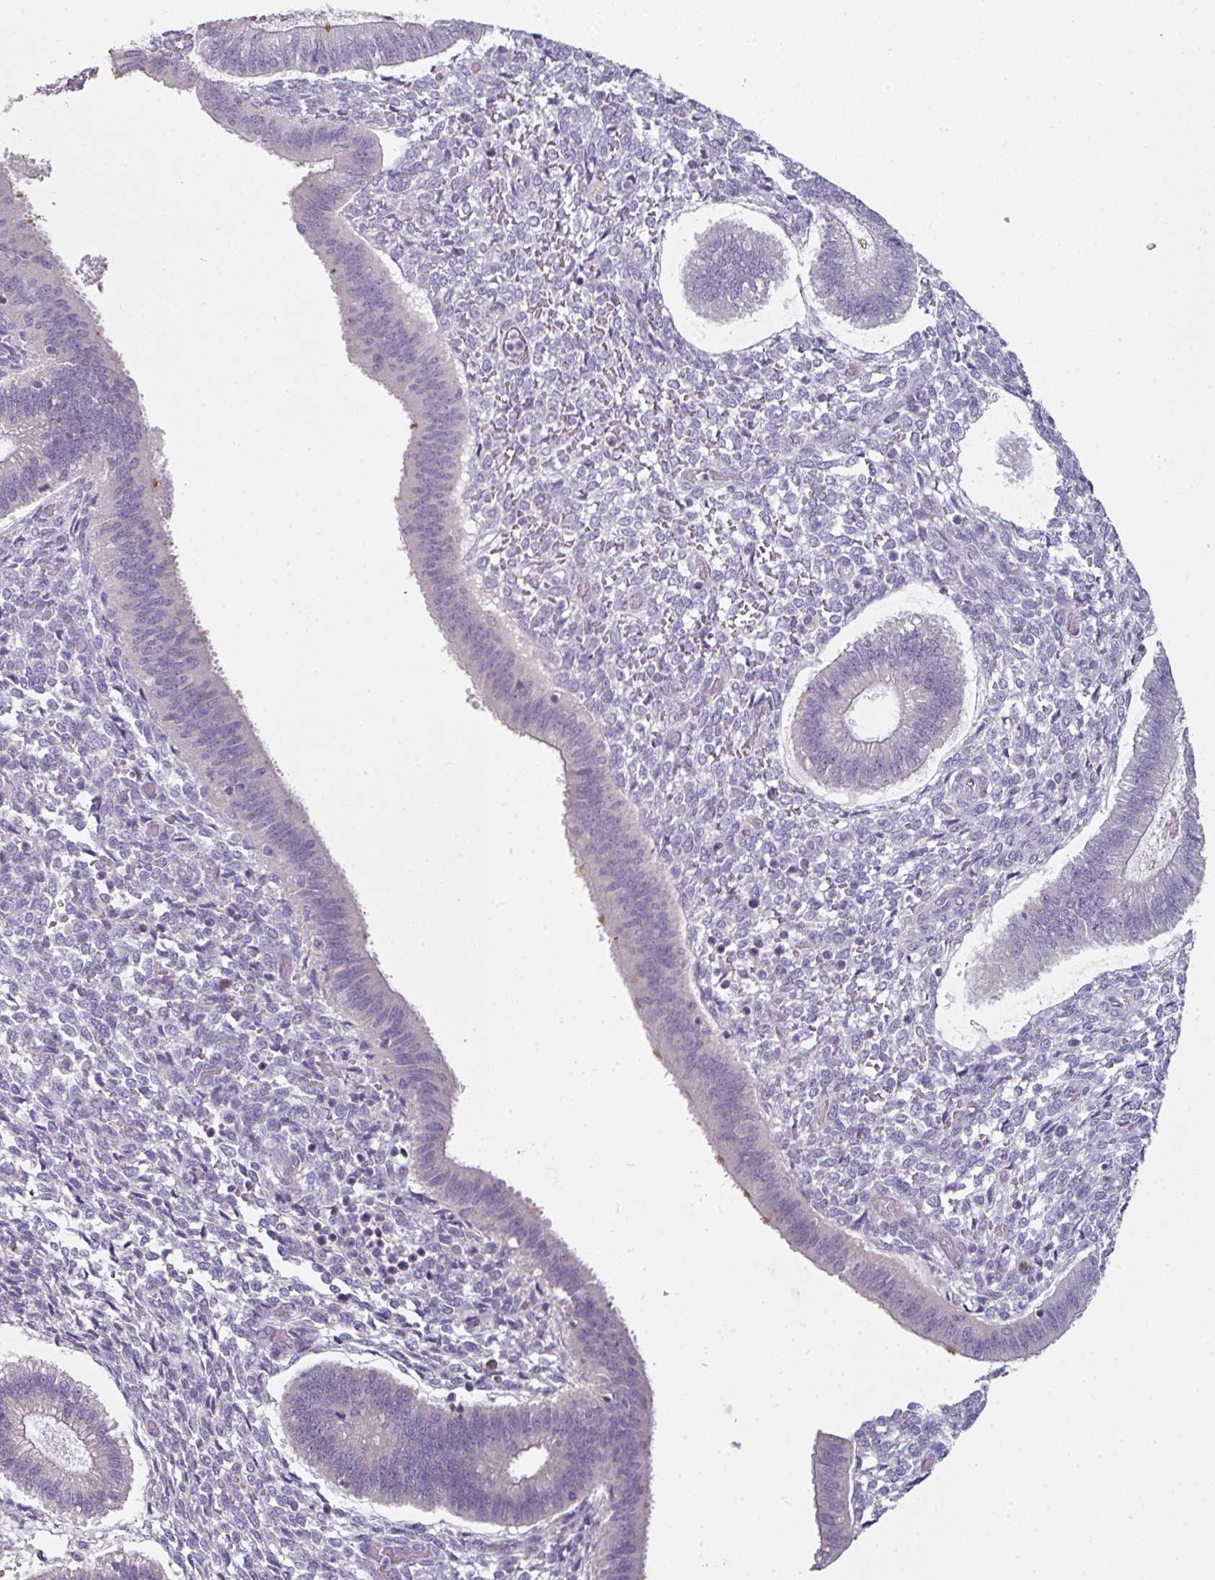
{"staining": {"intensity": "negative", "quantity": "none", "location": "none"}, "tissue": "endometrium", "cell_type": "Cells in endometrial stroma", "image_type": "normal", "snomed": [{"axis": "morphology", "description": "Normal tissue, NOS"}, {"axis": "topography", "description": "Endometrium"}], "caption": "Micrograph shows no protein expression in cells in endometrial stroma of benign endometrium. (DAB immunohistochemistry (IHC), high magnification).", "gene": "FHAD1", "patient": {"sex": "female", "age": 25}}